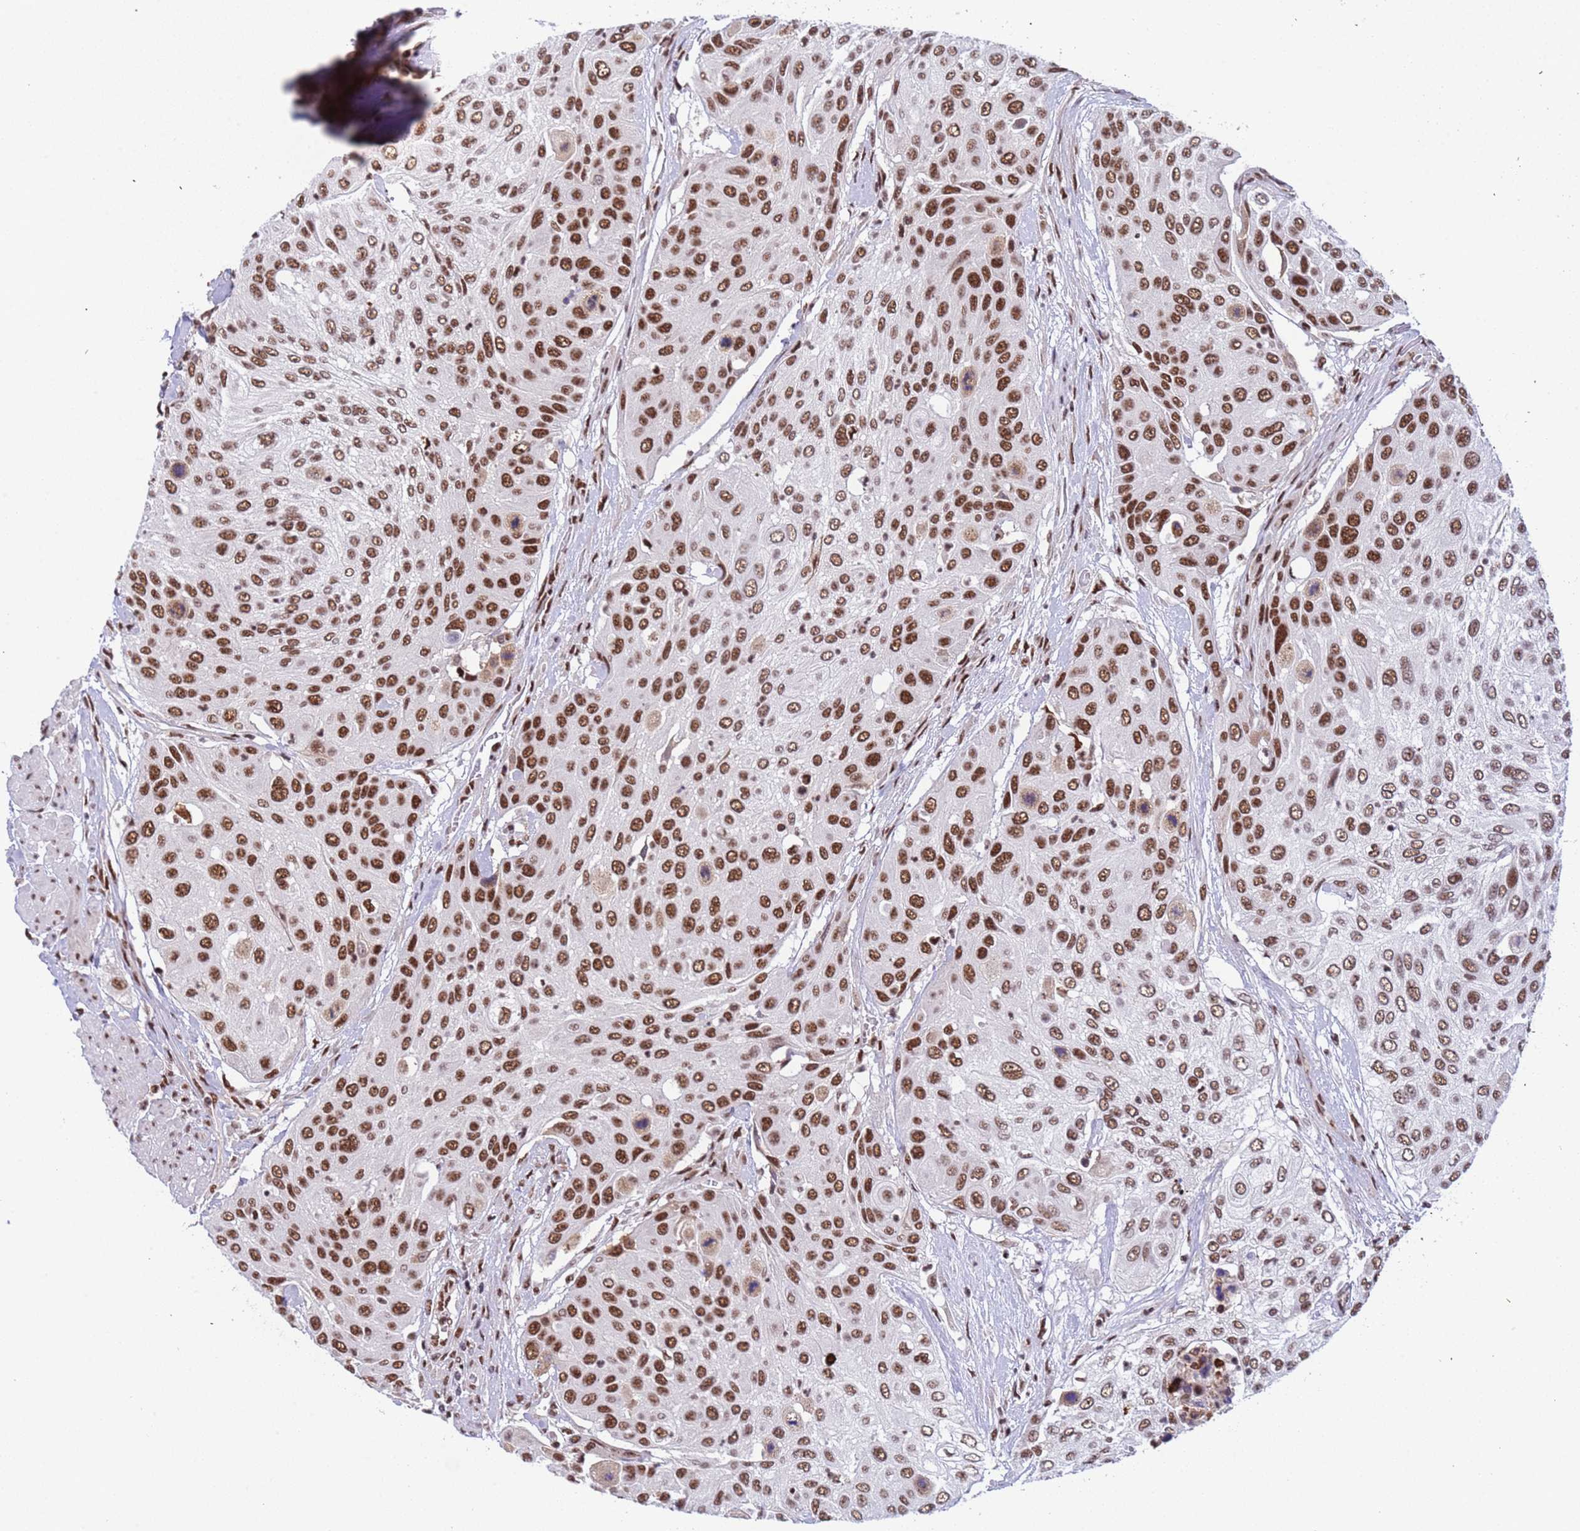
{"staining": {"intensity": "strong", "quantity": ">75%", "location": "nuclear"}, "tissue": "urothelial cancer", "cell_type": "Tumor cells", "image_type": "cancer", "snomed": [{"axis": "morphology", "description": "Urothelial carcinoma, High grade"}, {"axis": "topography", "description": "Urinary bladder"}], "caption": "High-grade urothelial carcinoma stained for a protein (brown) reveals strong nuclear positive expression in about >75% of tumor cells.", "gene": "SRRT", "patient": {"sex": "female", "age": 79}}